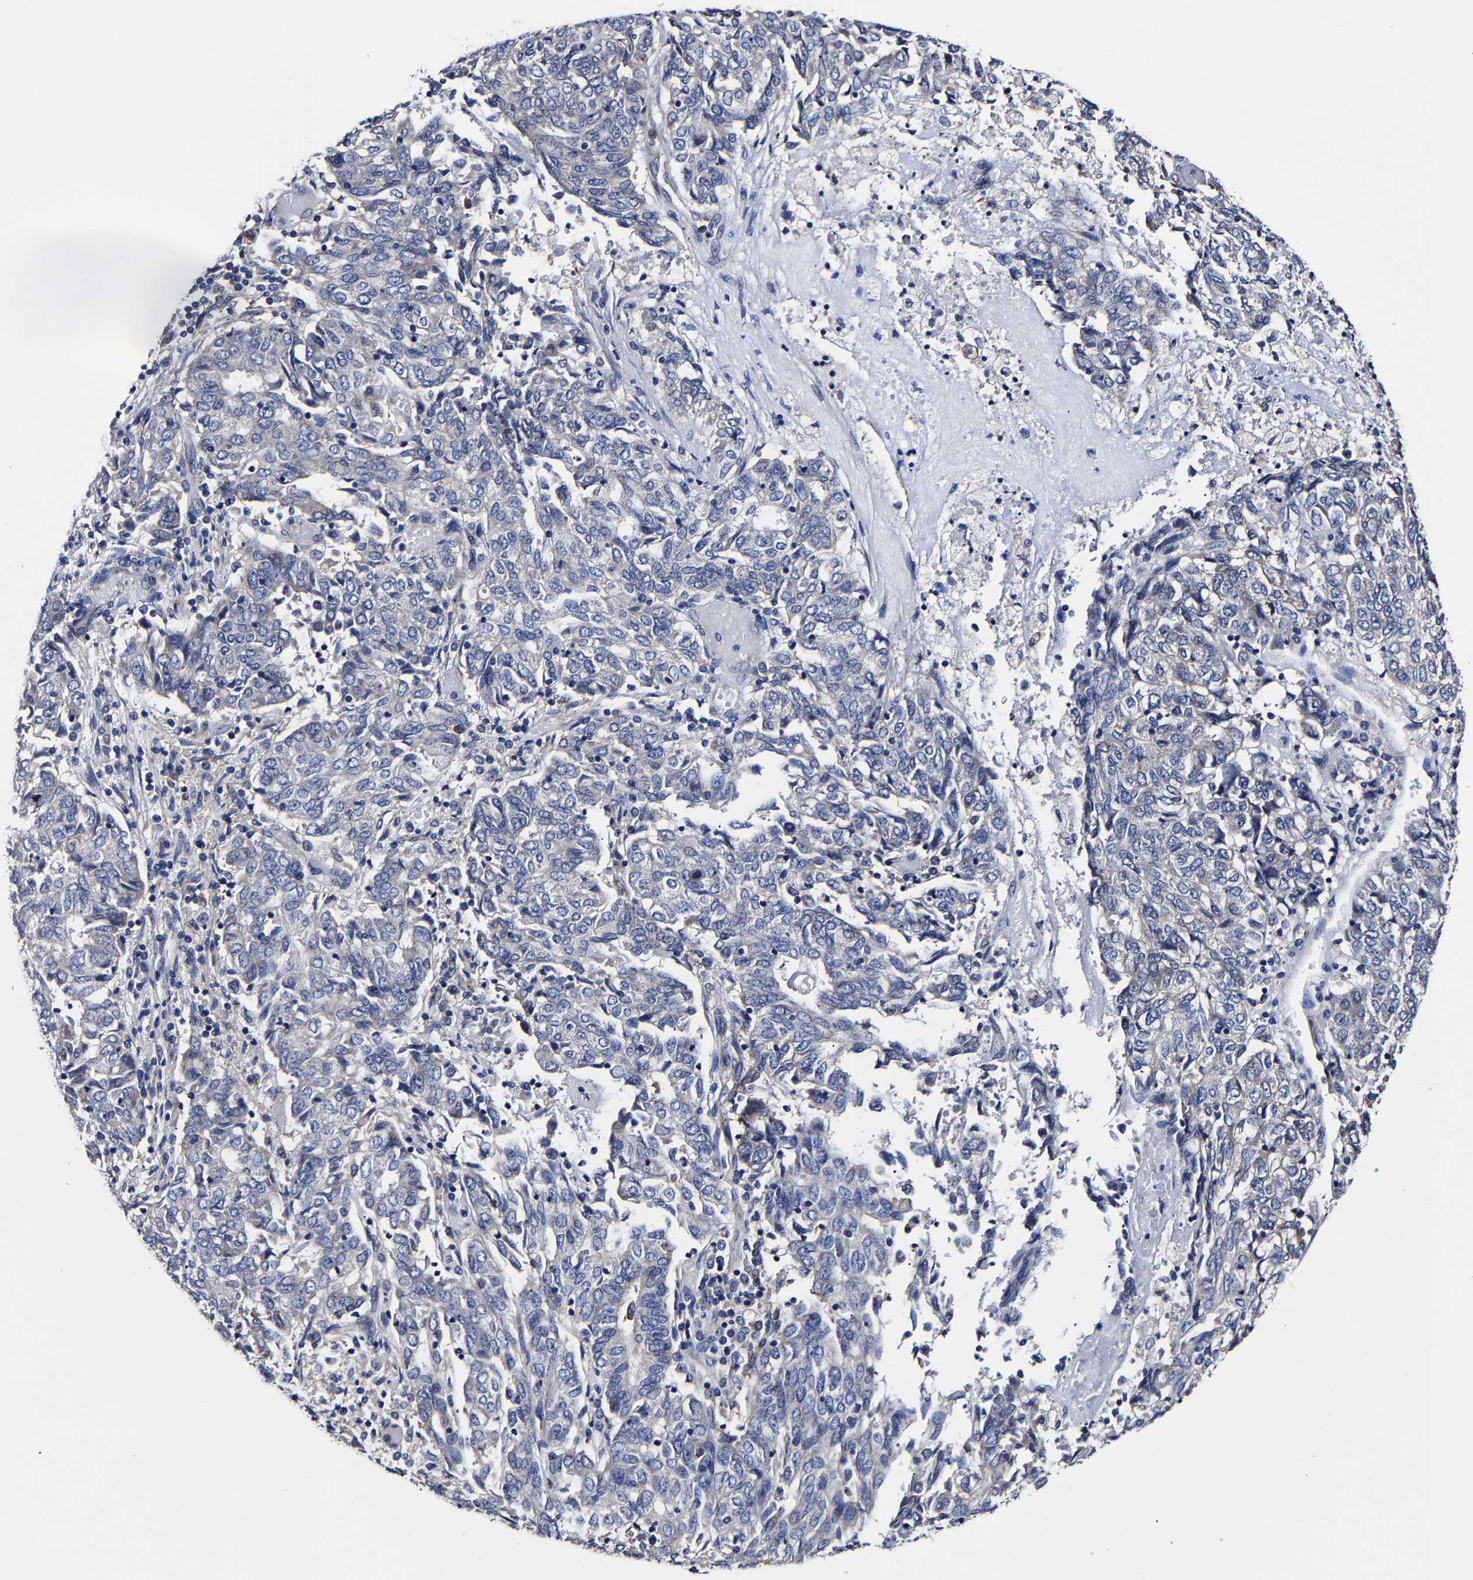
{"staining": {"intensity": "negative", "quantity": "none", "location": "none"}, "tissue": "endometrial cancer", "cell_type": "Tumor cells", "image_type": "cancer", "snomed": [{"axis": "morphology", "description": "Adenocarcinoma, NOS"}, {"axis": "topography", "description": "Endometrium"}], "caption": "Tumor cells are negative for protein expression in human endometrial adenocarcinoma.", "gene": "AASS", "patient": {"sex": "female", "age": 80}}